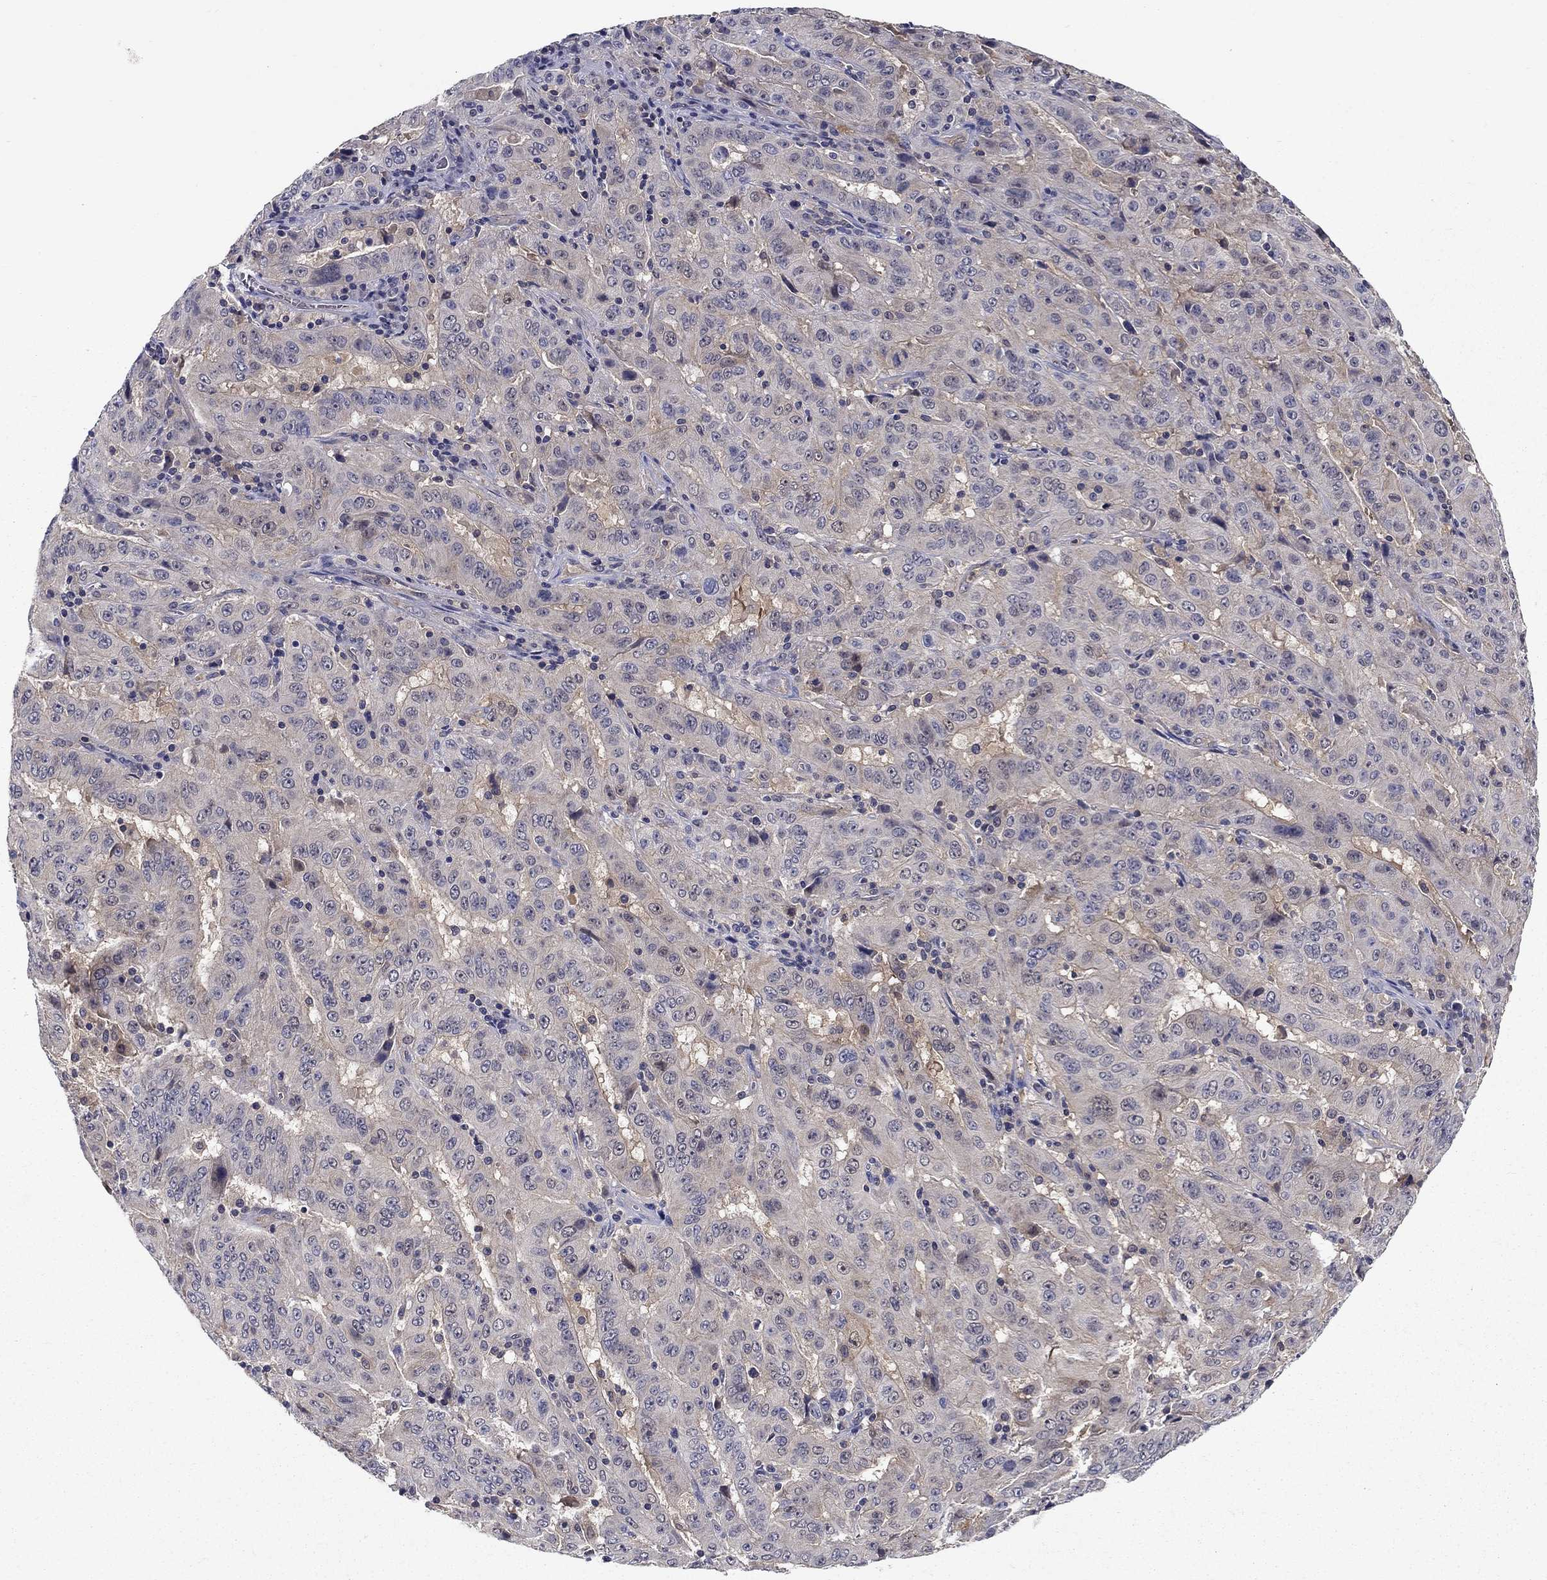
{"staining": {"intensity": "negative", "quantity": "none", "location": "none"}, "tissue": "pancreatic cancer", "cell_type": "Tumor cells", "image_type": "cancer", "snomed": [{"axis": "morphology", "description": "Adenocarcinoma, NOS"}, {"axis": "topography", "description": "Pancreas"}], "caption": "Pancreatic adenocarcinoma was stained to show a protein in brown. There is no significant staining in tumor cells. (IHC, brightfield microscopy, high magnification).", "gene": "GLTP", "patient": {"sex": "male", "age": 63}}